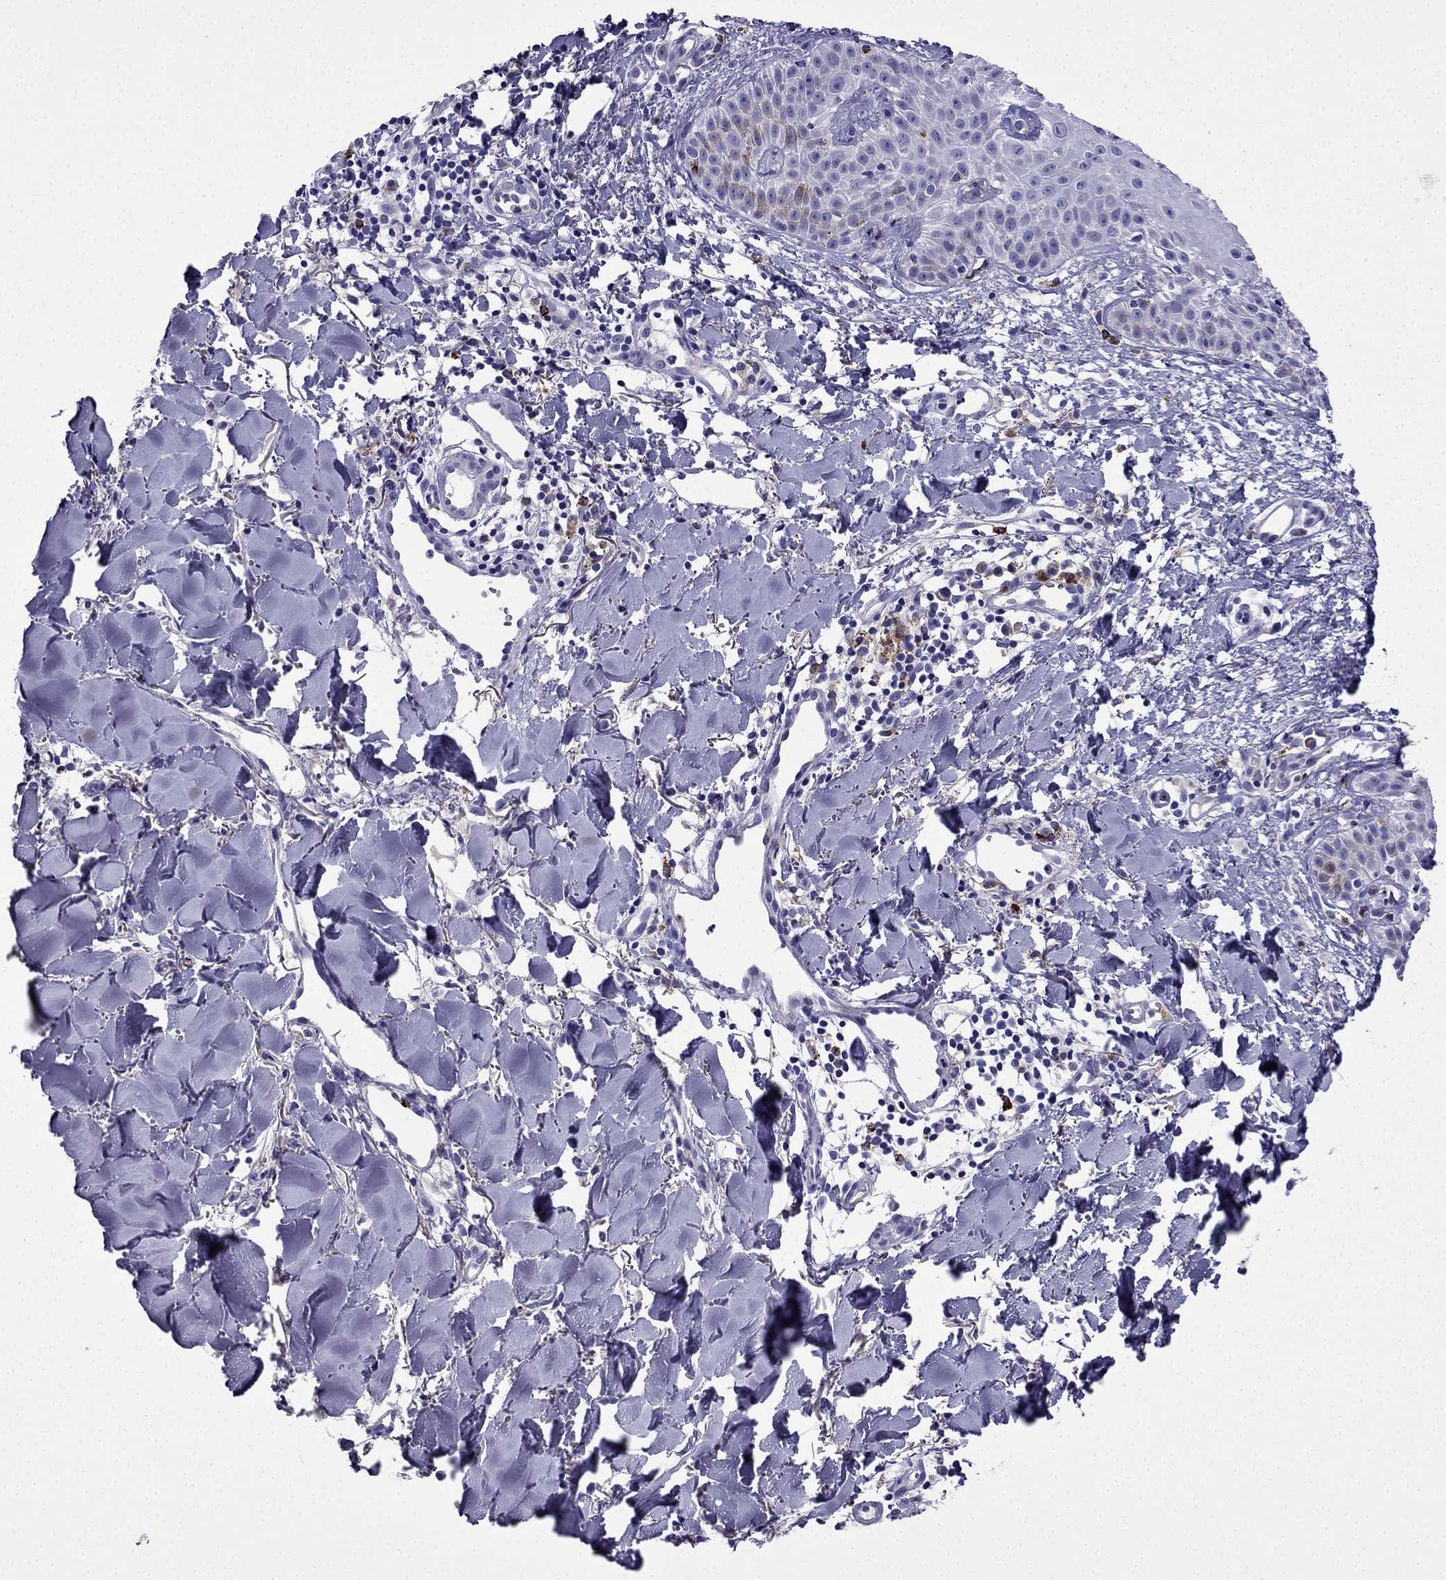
{"staining": {"intensity": "negative", "quantity": "none", "location": "none"}, "tissue": "melanoma", "cell_type": "Tumor cells", "image_type": "cancer", "snomed": [{"axis": "morphology", "description": "Malignant melanoma, NOS"}, {"axis": "topography", "description": "Skin"}], "caption": "This photomicrograph is of malignant melanoma stained with IHC to label a protein in brown with the nuclei are counter-stained blue. There is no staining in tumor cells. (DAB immunohistochemistry visualized using brightfield microscopy, high magnification).", "gene": "TSSK4", "patient": {"sex": "male", "age": 51}}